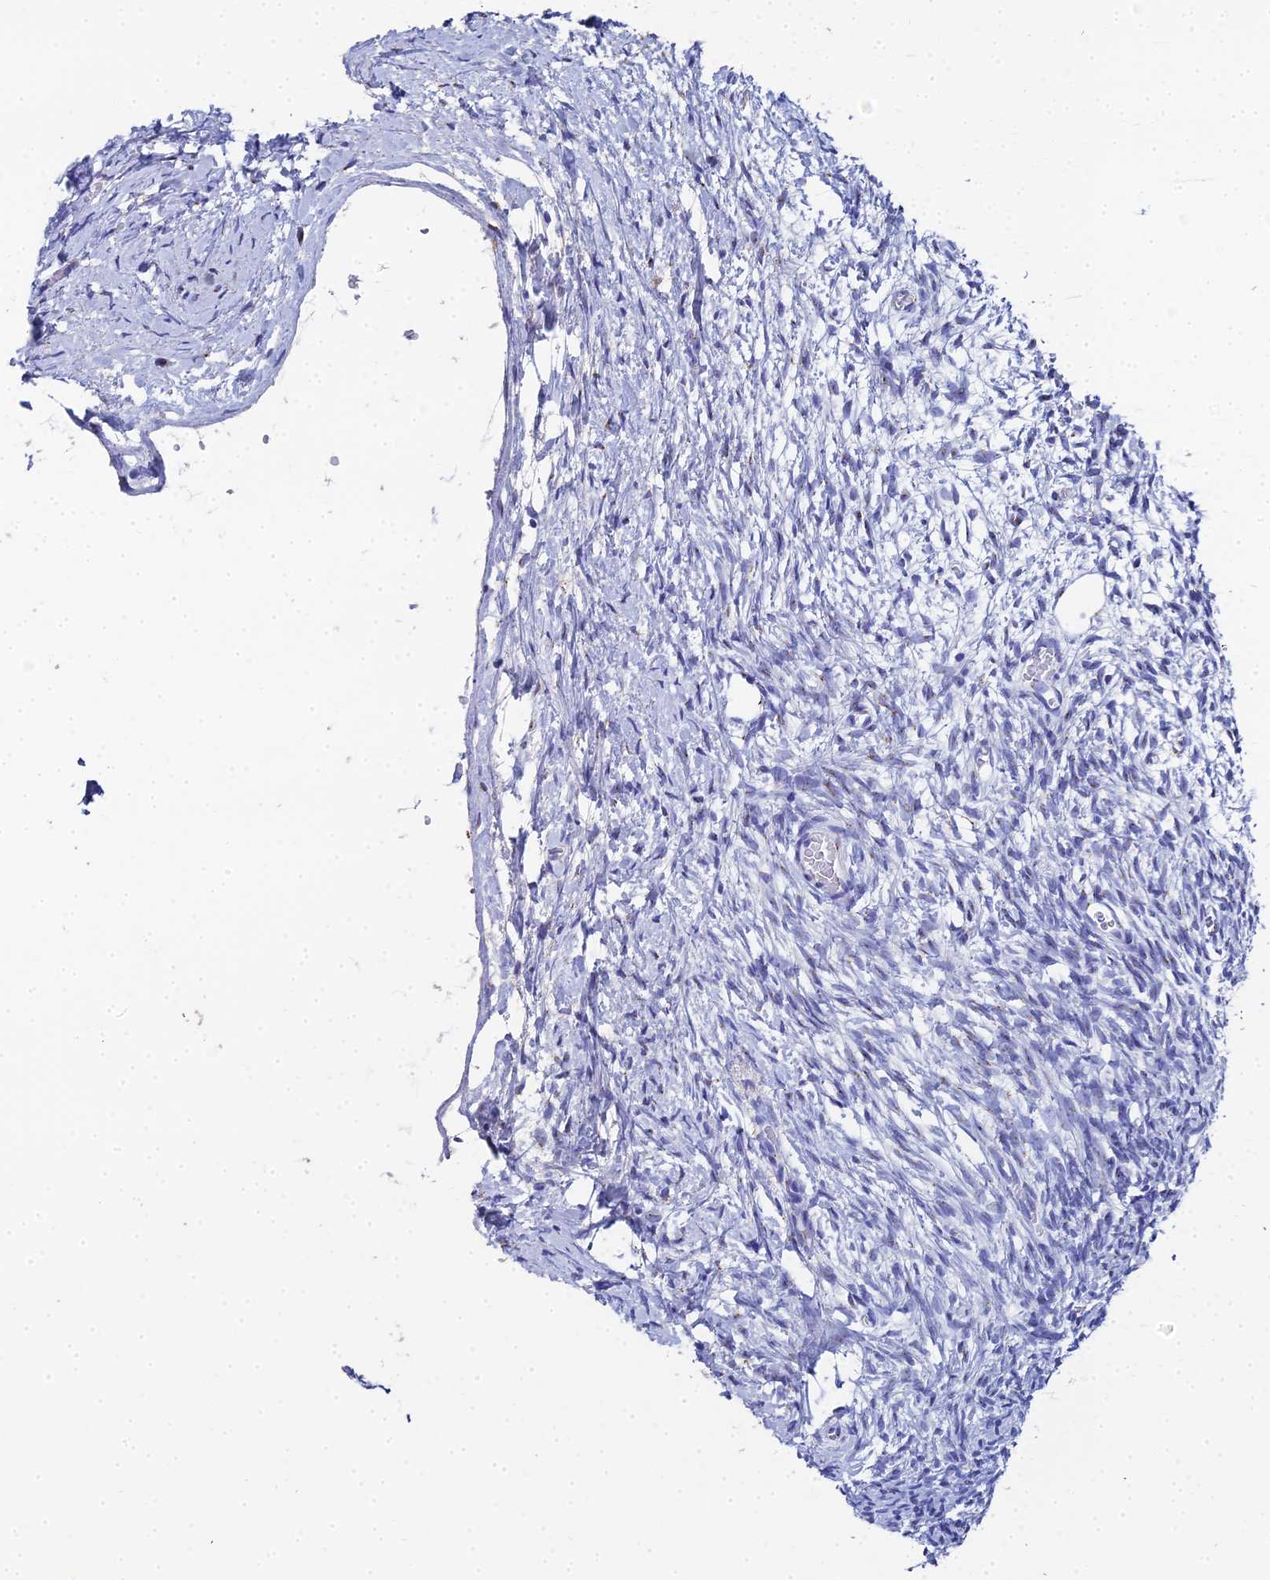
{"staining": {"intensity": "negative", "quantity": "none", "location": "none"}, "tissue": "ovary", "cell_type": "Ovarian stroma cells", "image_type": "normal", "snomed": [{"axis": "morphology", "description": "Normal tissue, NOS"}, {"axis": "topography", "description": "Ovary"}], "caption": "An immunohistochemistry micrograph of unremarkable ovary is shown. There is no staining in ovarian stroma cells of ovary. The staining was performed using DAB to visualize the protein expression in brown, while the nuclei were stained in blue with hematoxylin (Magnification: 20x).", "gene": "ENSG00000268674", "patient": {"sex": "female", "age": 39}}